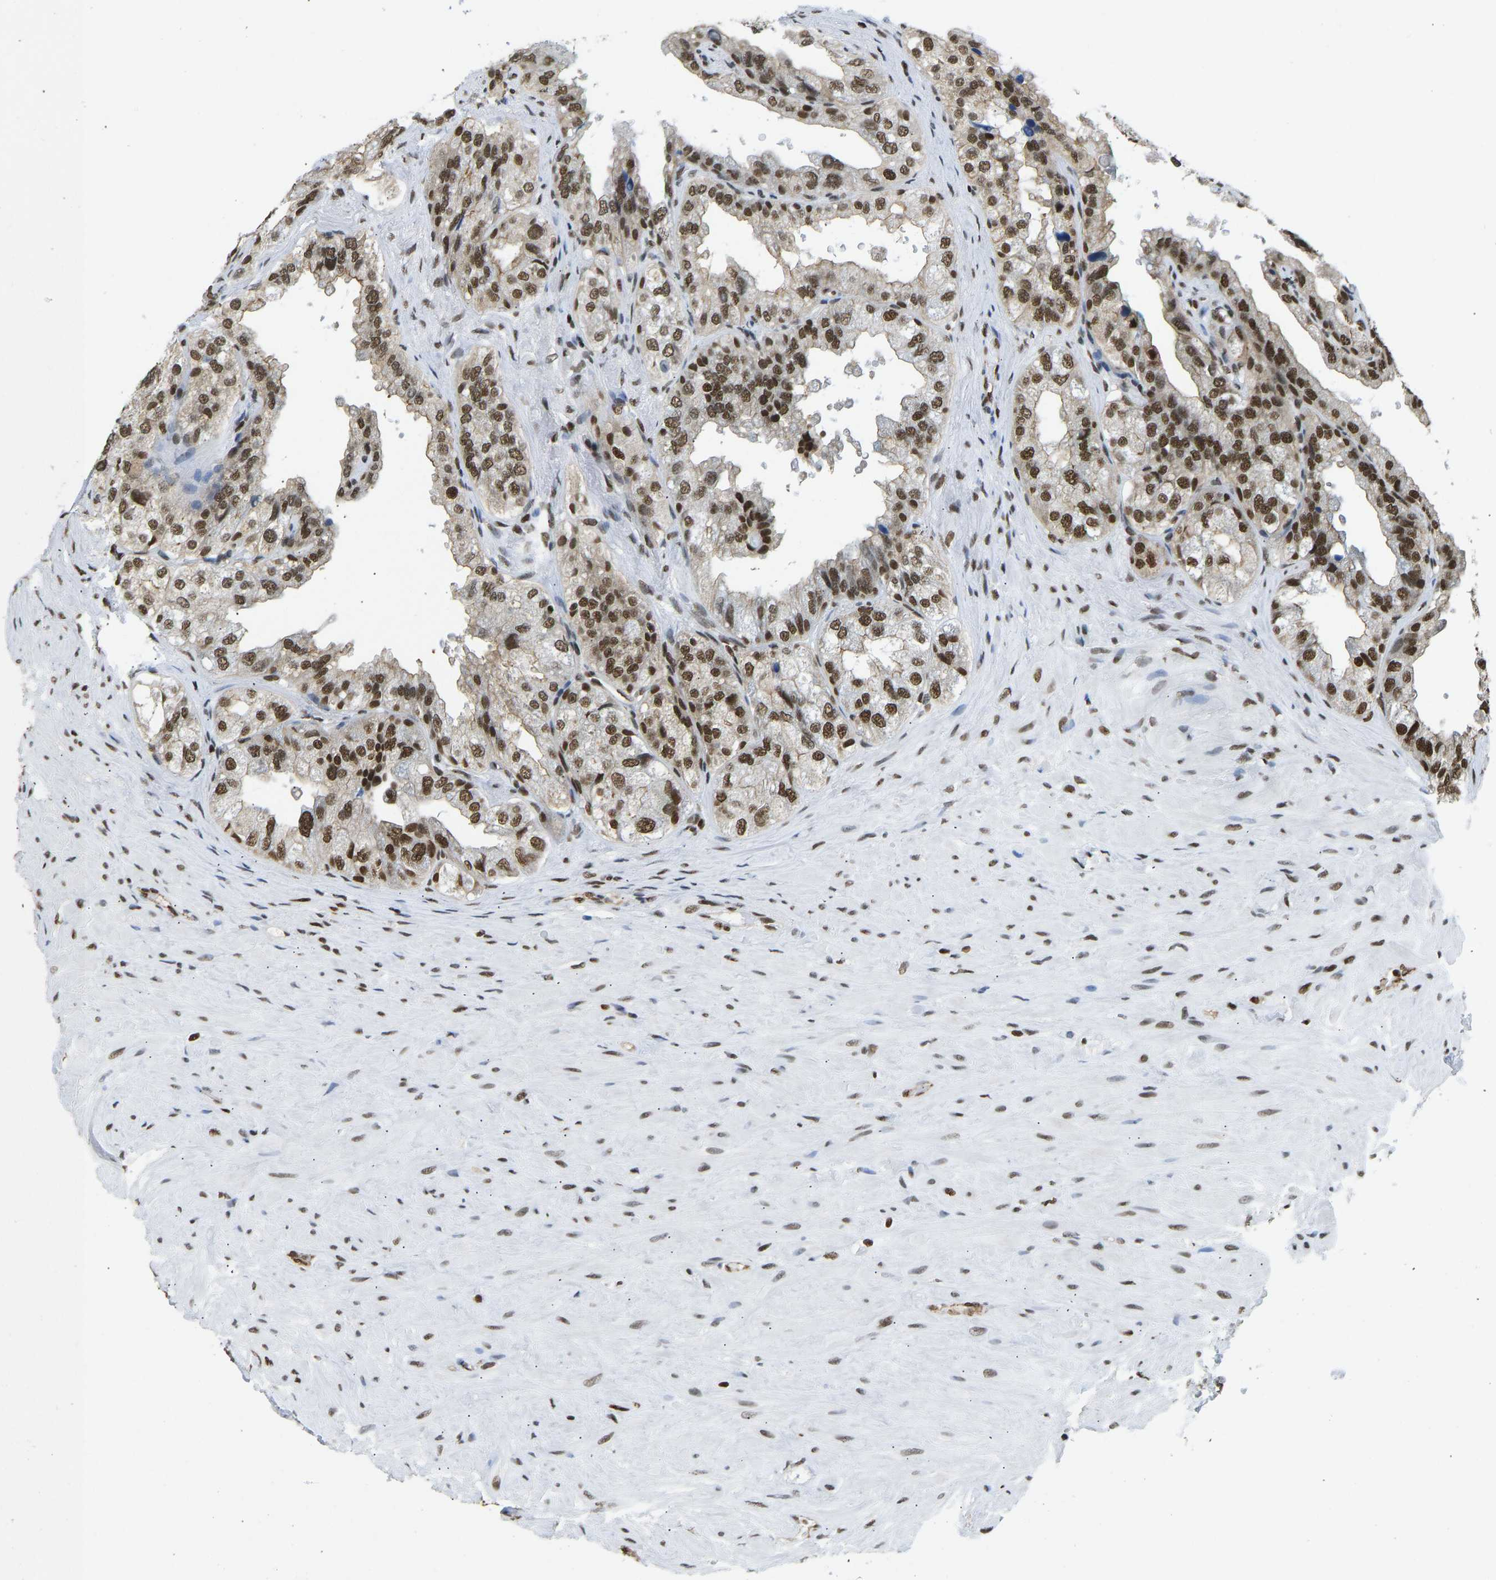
{"staining": {"intensity": "strong", "quantity": "25%-75%", "location": "nuclear"}, "tissue": "seminal vesicle", "cell_type": "Glandular cells", "image_type": "normal", "snomed": [{"axis": "morphology", "description": "Normal tissue, NOS"}, {"axis": "topography", "description": "Seminal veicle"}], "caption": "Protein expression analysis of unremarkable seminal vesicle demonstrates strong nuclear positivity in about 25%-75% of glandular cells.", "gene": "ZSCAN20", "patient": {"sex": "male", "age": 68}}